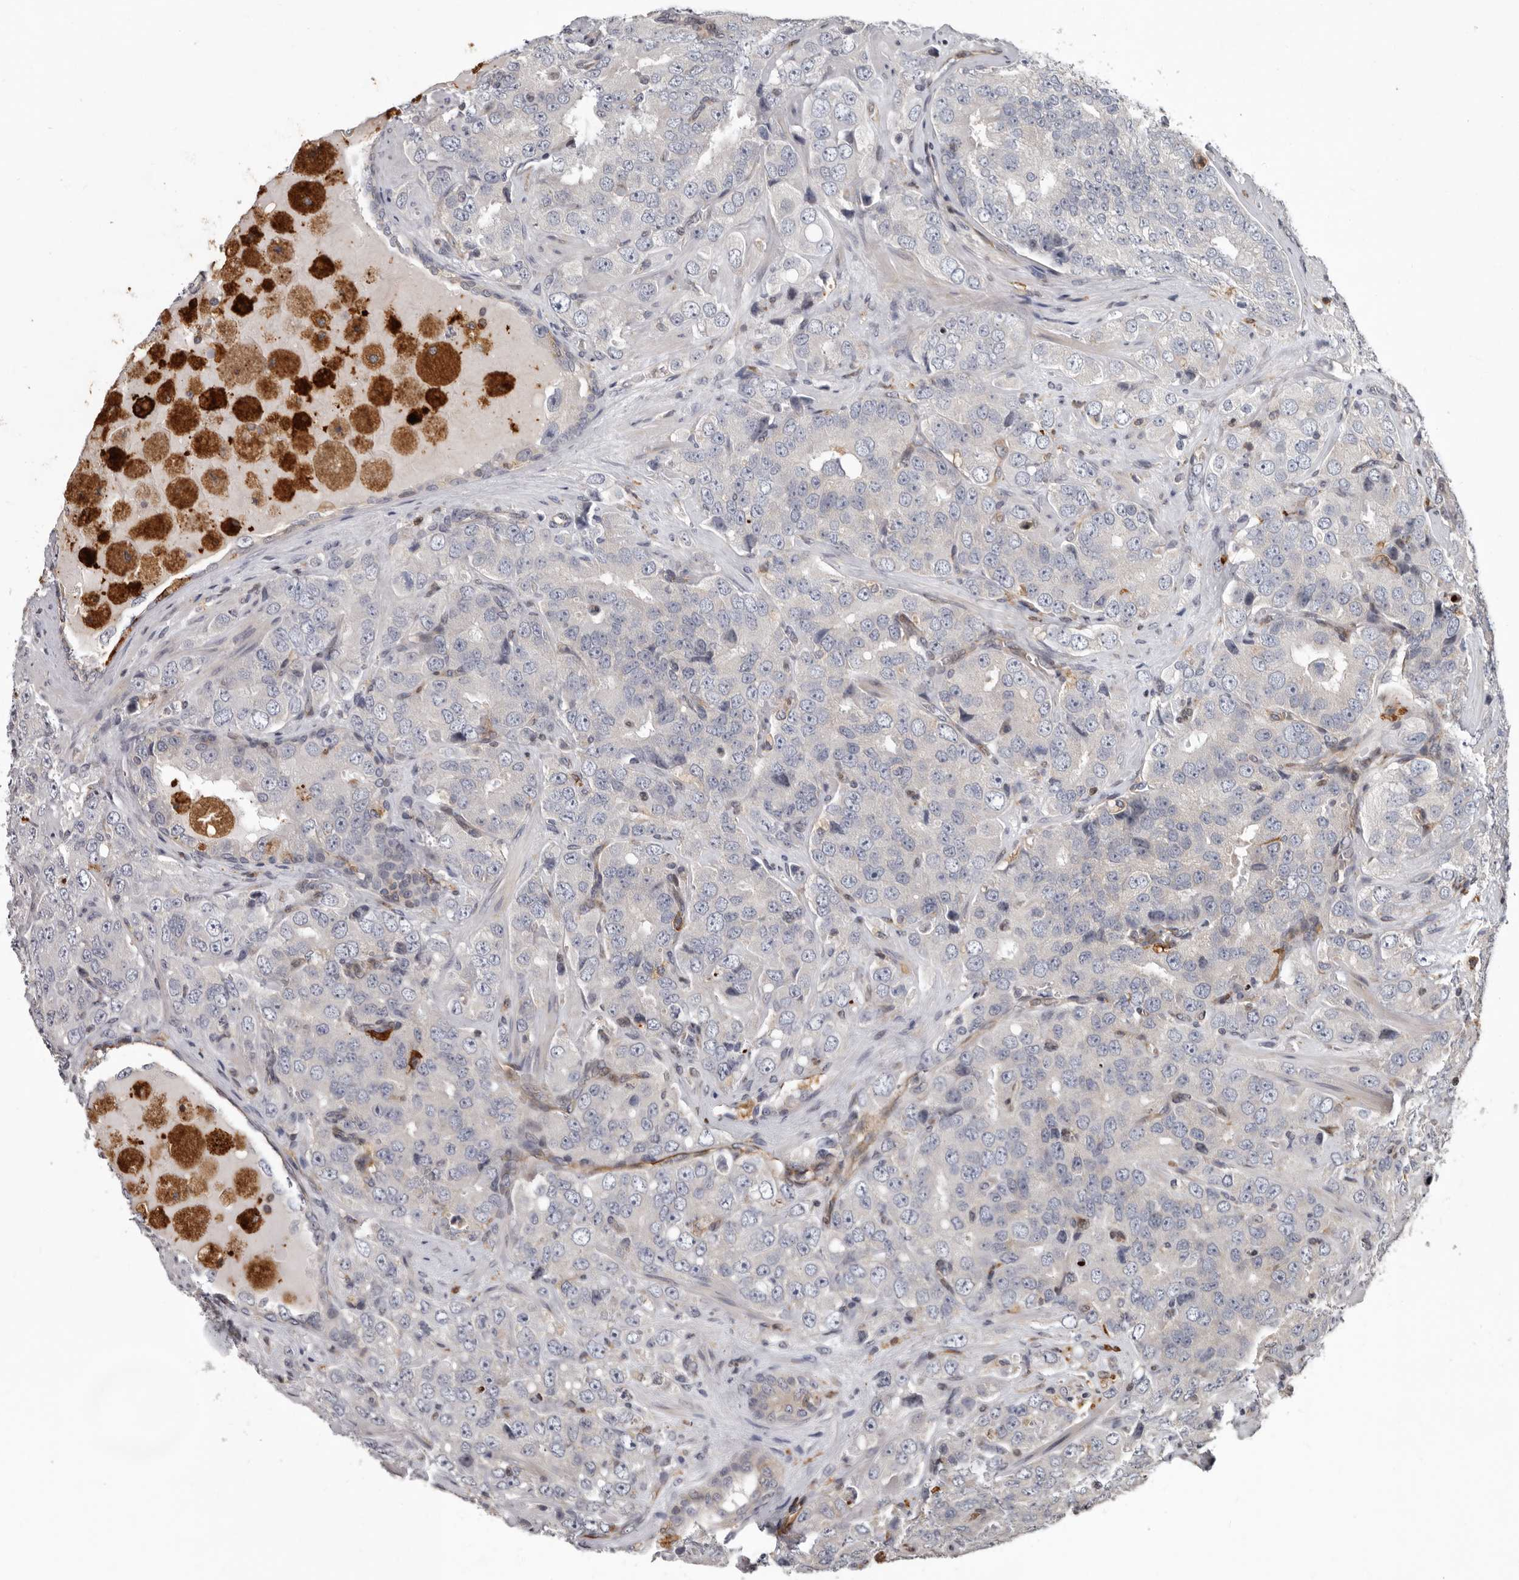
{"staining": {"intensity": "negative", "quantity": "none", "location": "none"}, "tissue": "prostate cancer", "cell_type": "Tumor cells", "image_type": "cancer", "snomed": [{"axis": "morphology", "description": "Adenocarcinoma, High grade"}, {"axis": "topography", "description": "Prostate"}], "caption": "Immunohistochemistry (IHC) of human prostate adenocarcinoma (high-grade) reveals no staining in tumor cells. (DAB IHC with hematoxylin counter stain).", "gene": "FGFR4", "patient": {"sex": "male", "age": 58}}